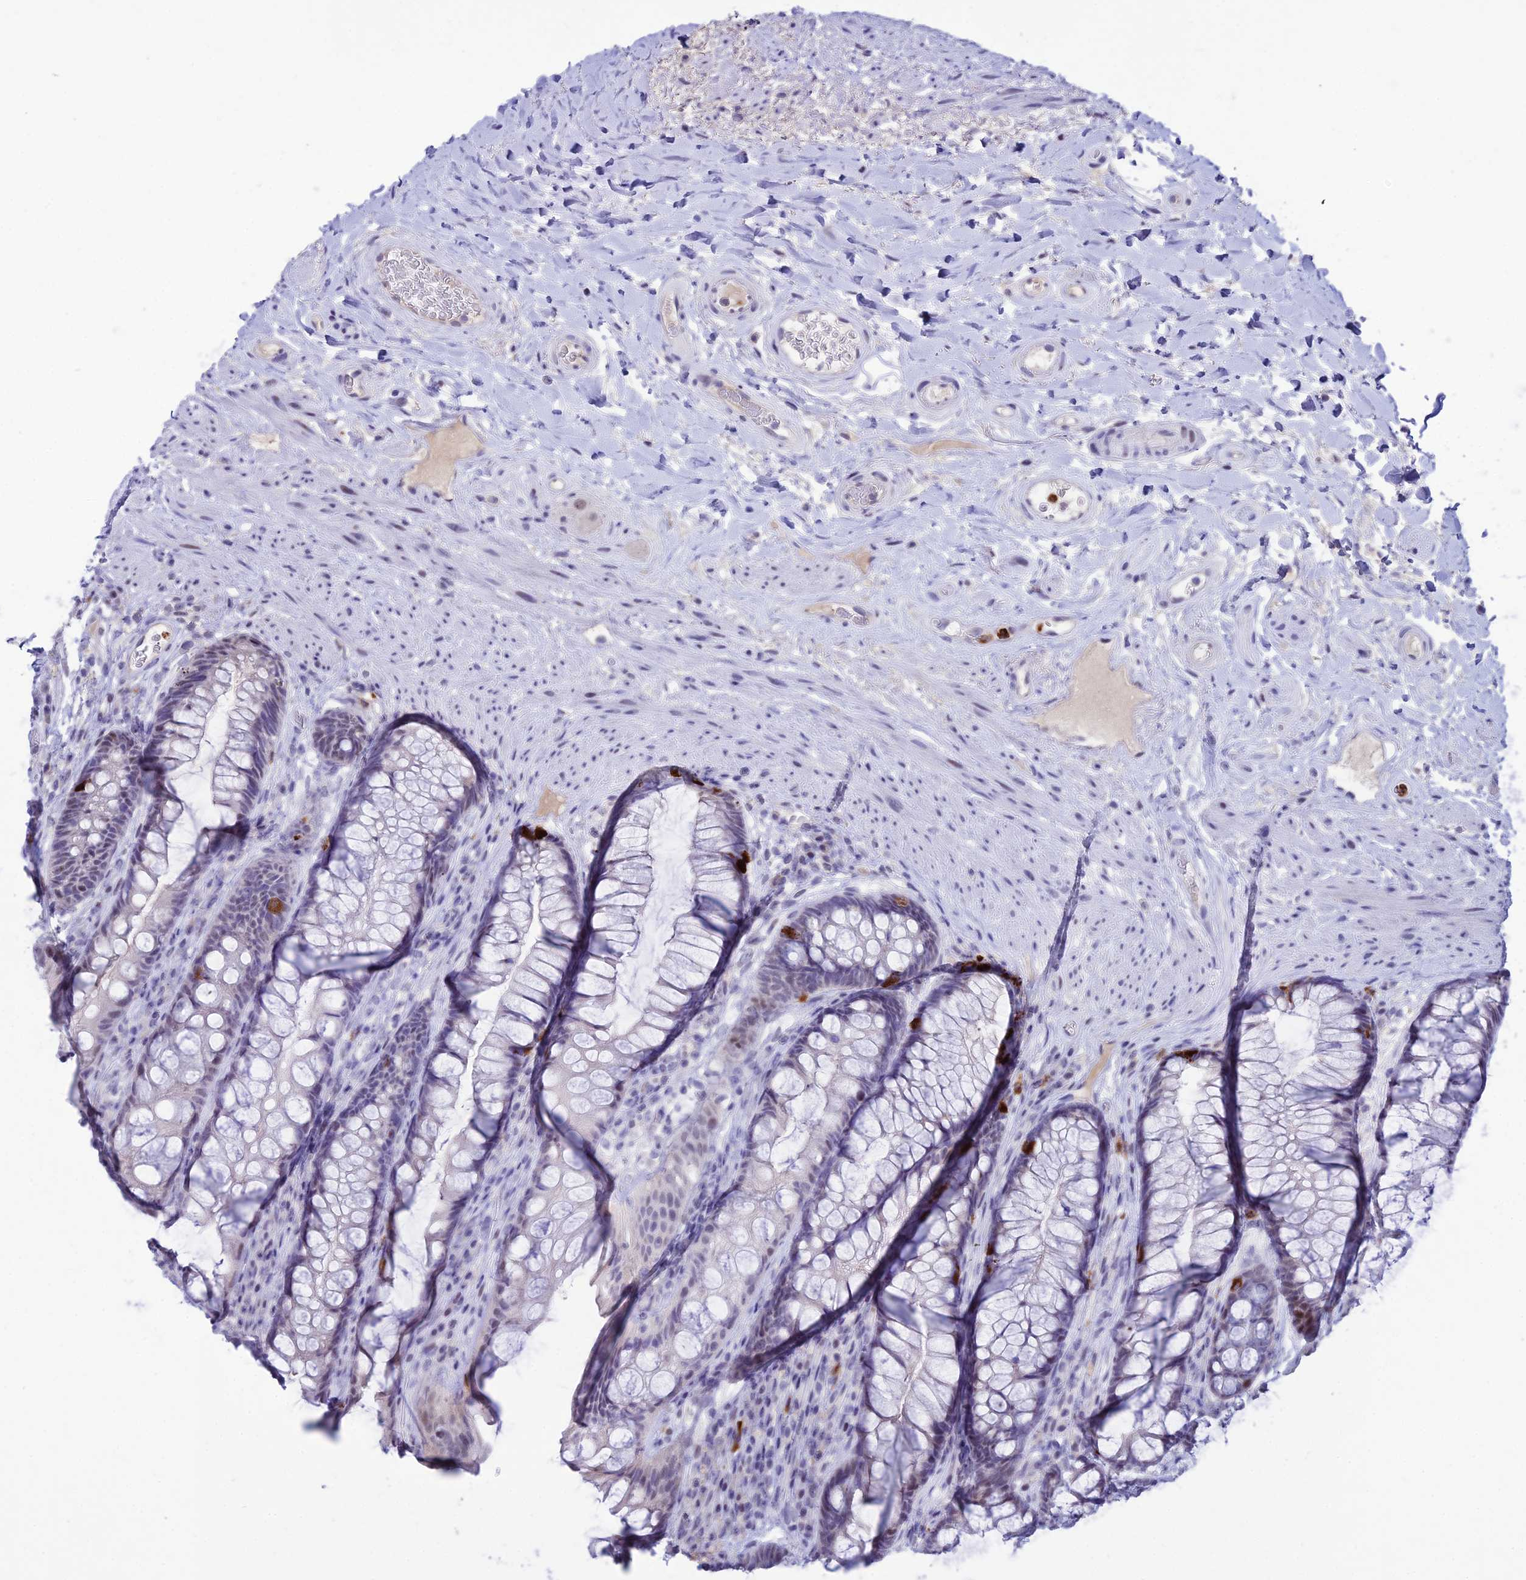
{"staining": {"intensity": "strong", "quantity": "<25%", "location": "cytoplasmic/membranous"}, "tissue": "rectum", "cell_type": "Glandular cells", "image_type": "normal", "snomed": [{"axis": "morphology", "description": "Normal tissue, NOS"}, {"axis": "topography", "description": "Rectum"}], "caption": "Rectum stained with a brown dye demonstrates strong cytoplasmic/membranous positive expression in about <25% of glandular cells.", "gene": "MFSD2B", "patient": {"sex": "male", "age": 74}}